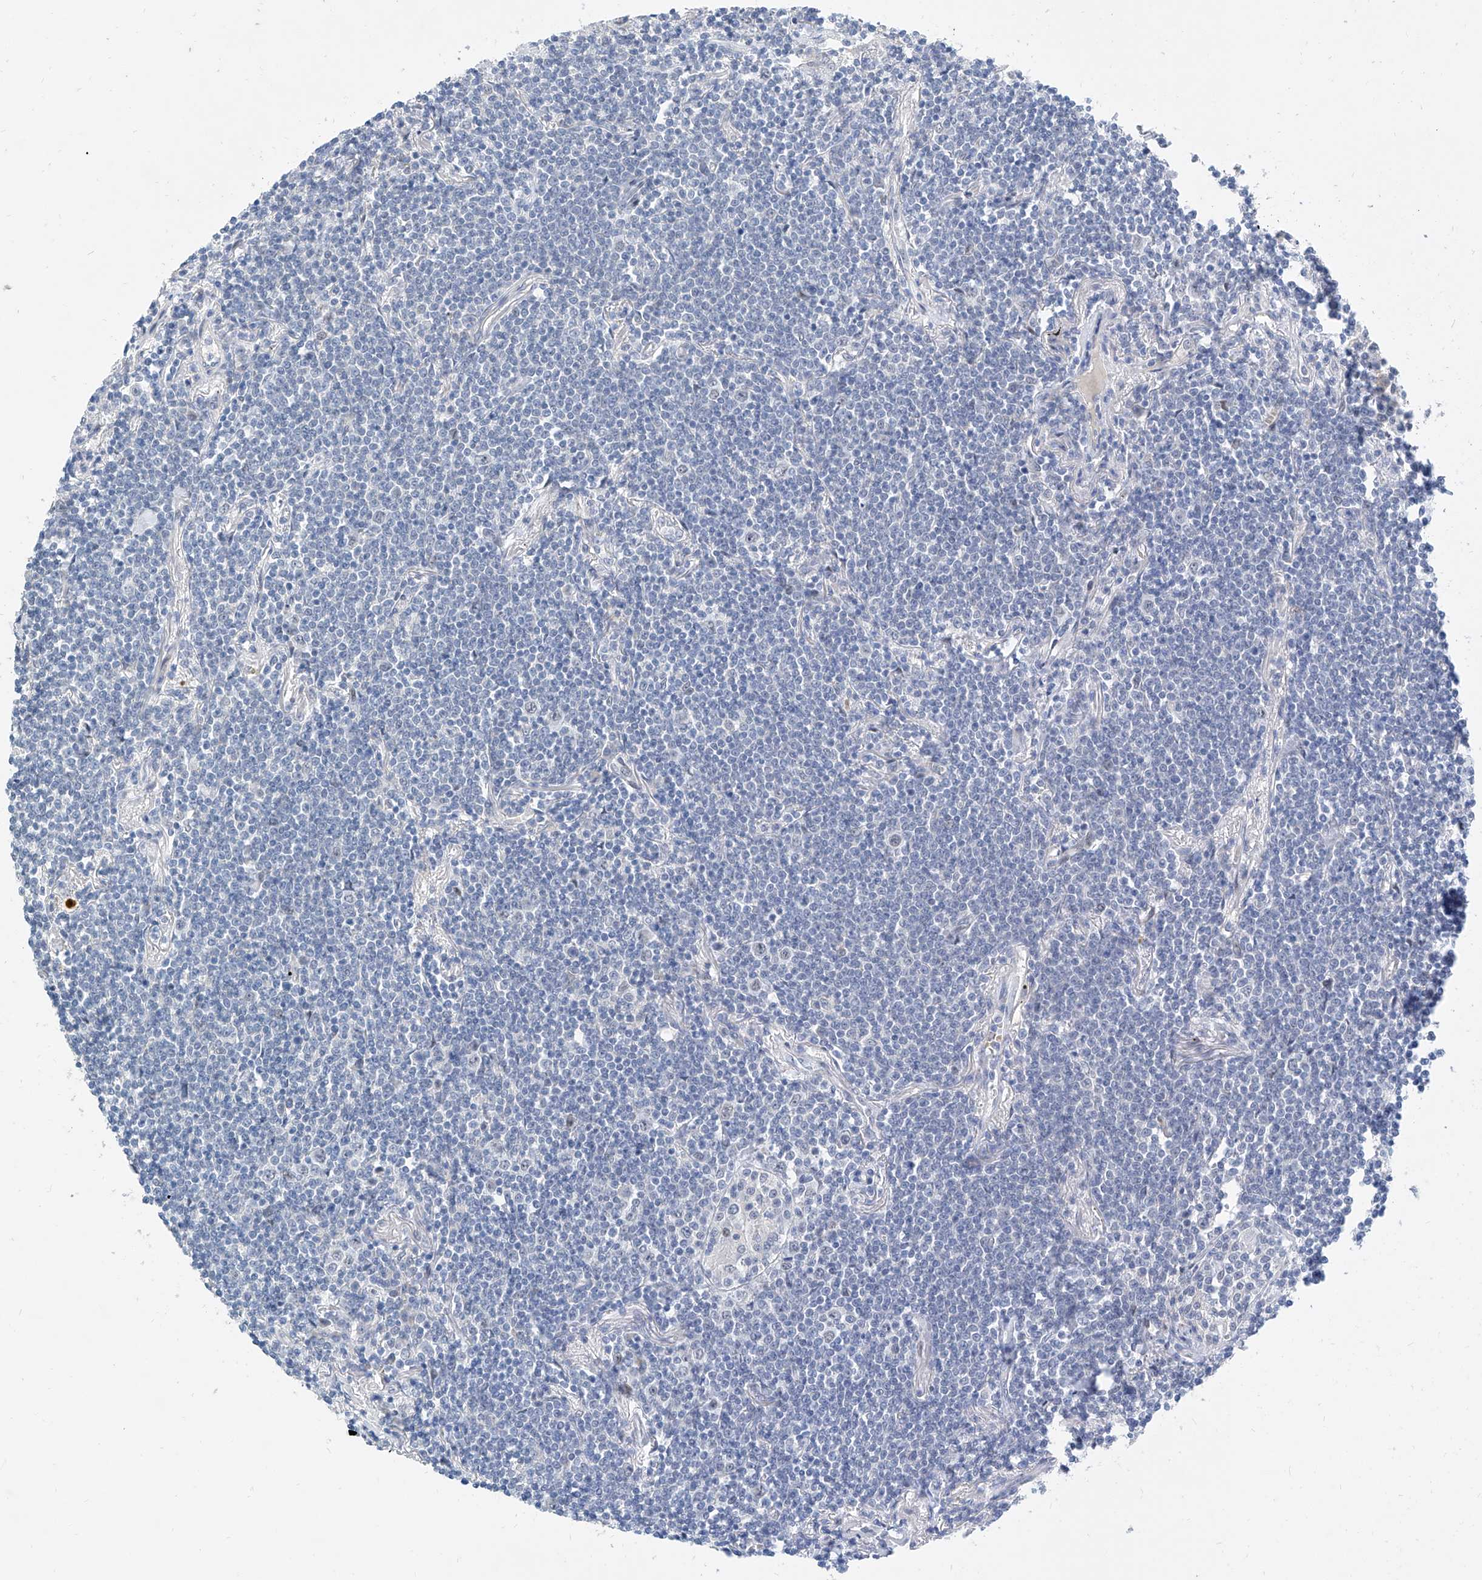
{"staining": {"intensity": "negative", "quantity": "none", "location": "none"}, "tissue": "lymphoma", "cell_type": "Tumor cells", "image_type": "cancer", "snomed": [{"axis": "morphology", "description": "Malignant lymphoma, non-Hodgkin's type, Low grade"}, {"axis": "topography", "description": "Lung"}], "caption": "Immunohistochemical staining of human lymphoma exhibits no significant expression in tumor cells. Nuclei are stained in blue.", "gene": "BPTF", "patient": {"sex": "female", "age": 71}}